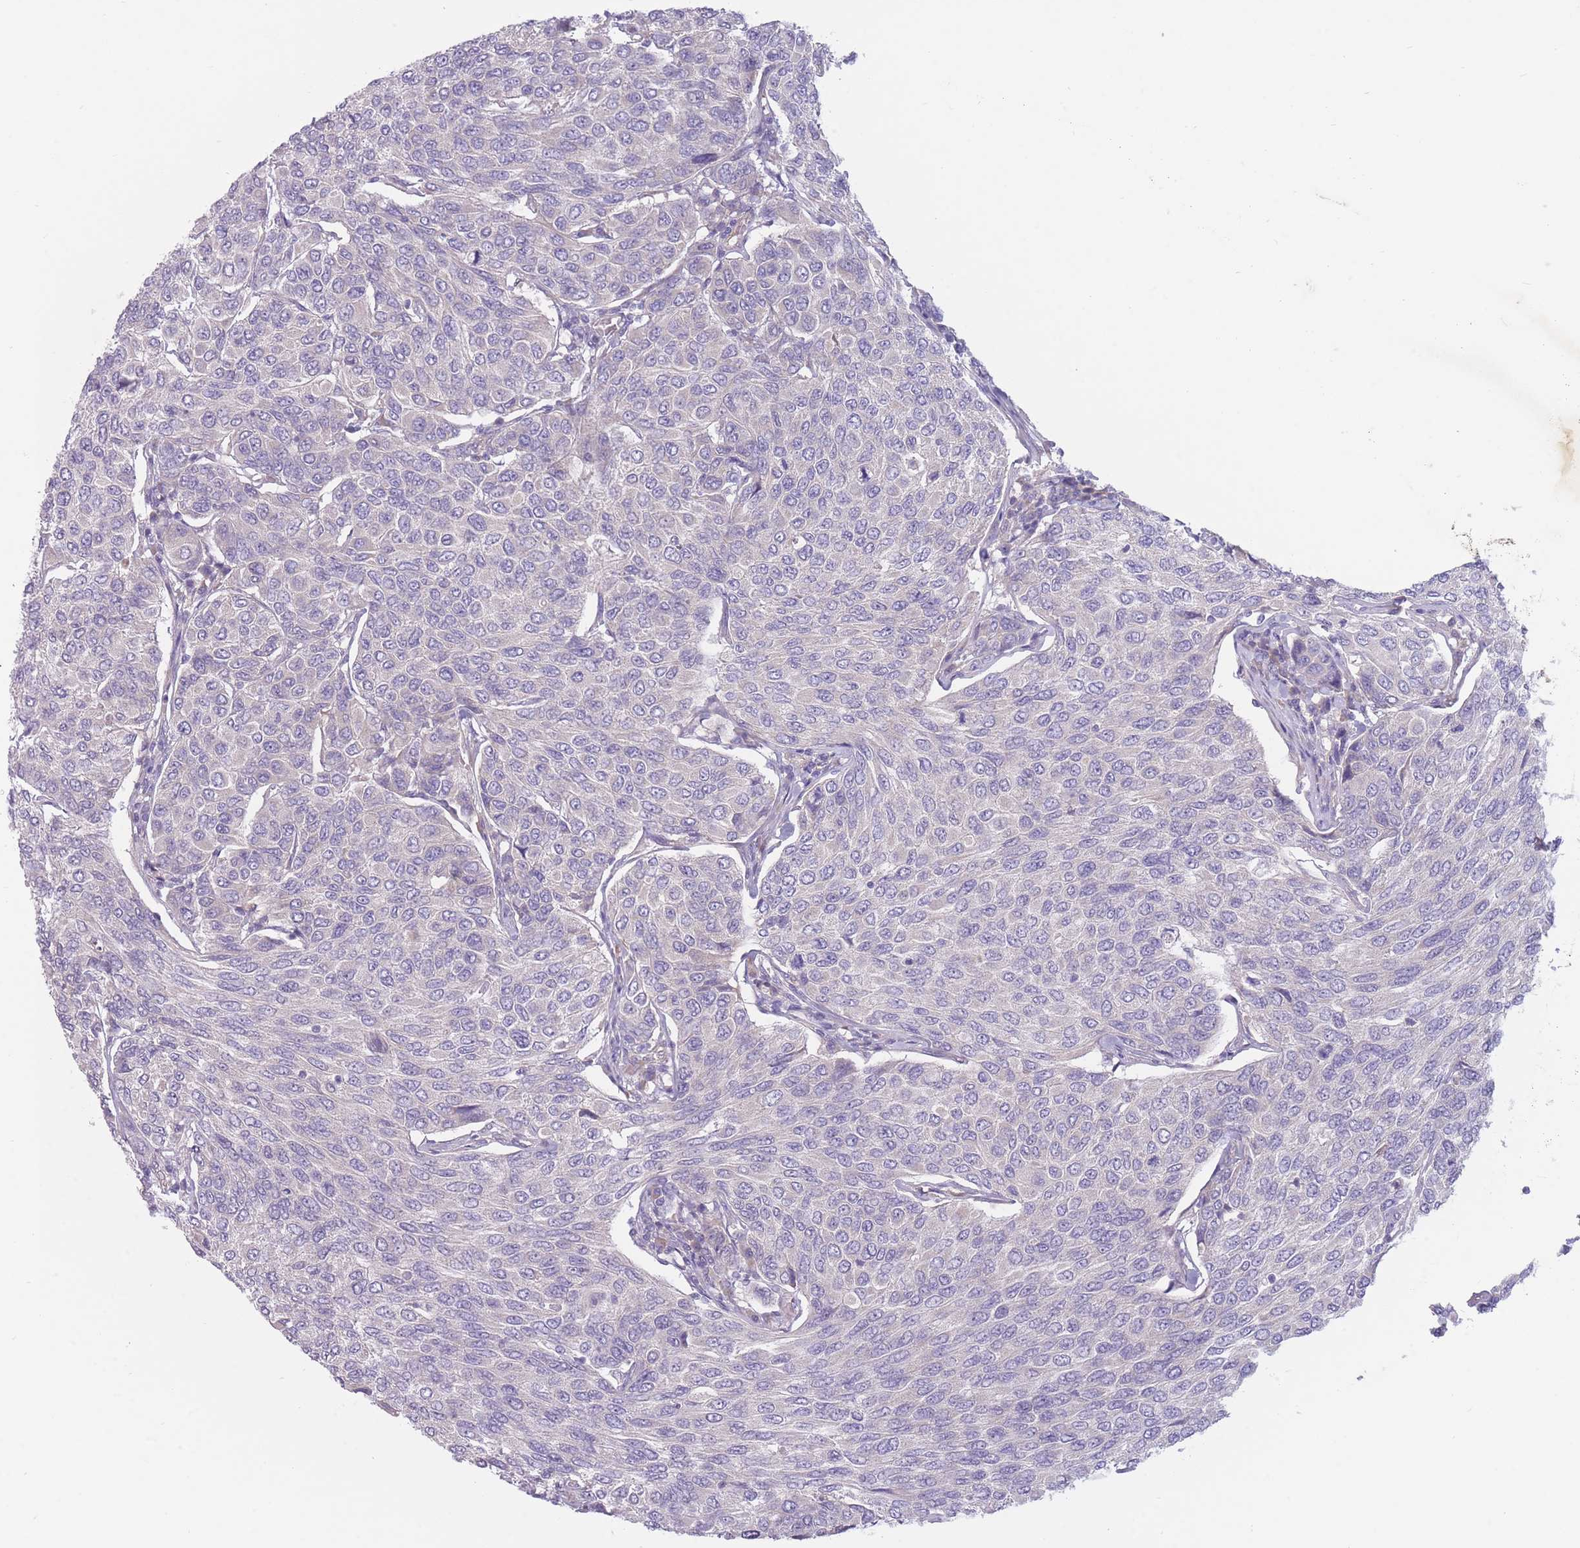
{"staining": {"intensity": "negative", "quantity": "none", "location": "none"}, "tissue": "breast cancer", "cell_type": "Tumor cells", "image_type": "cancer", "snomed": [{"axis": "morphology", "description": "Duct carcinoma"}, {"axis": "topography", "description": "Breast"}], "caption": "Immunohistochemical staining of breast infiltrating ductal carcinoma exhibits no significant expression in tumor cells.", "gene": "PNPLA5", "patient": {"sex": "female", "age": 55}}